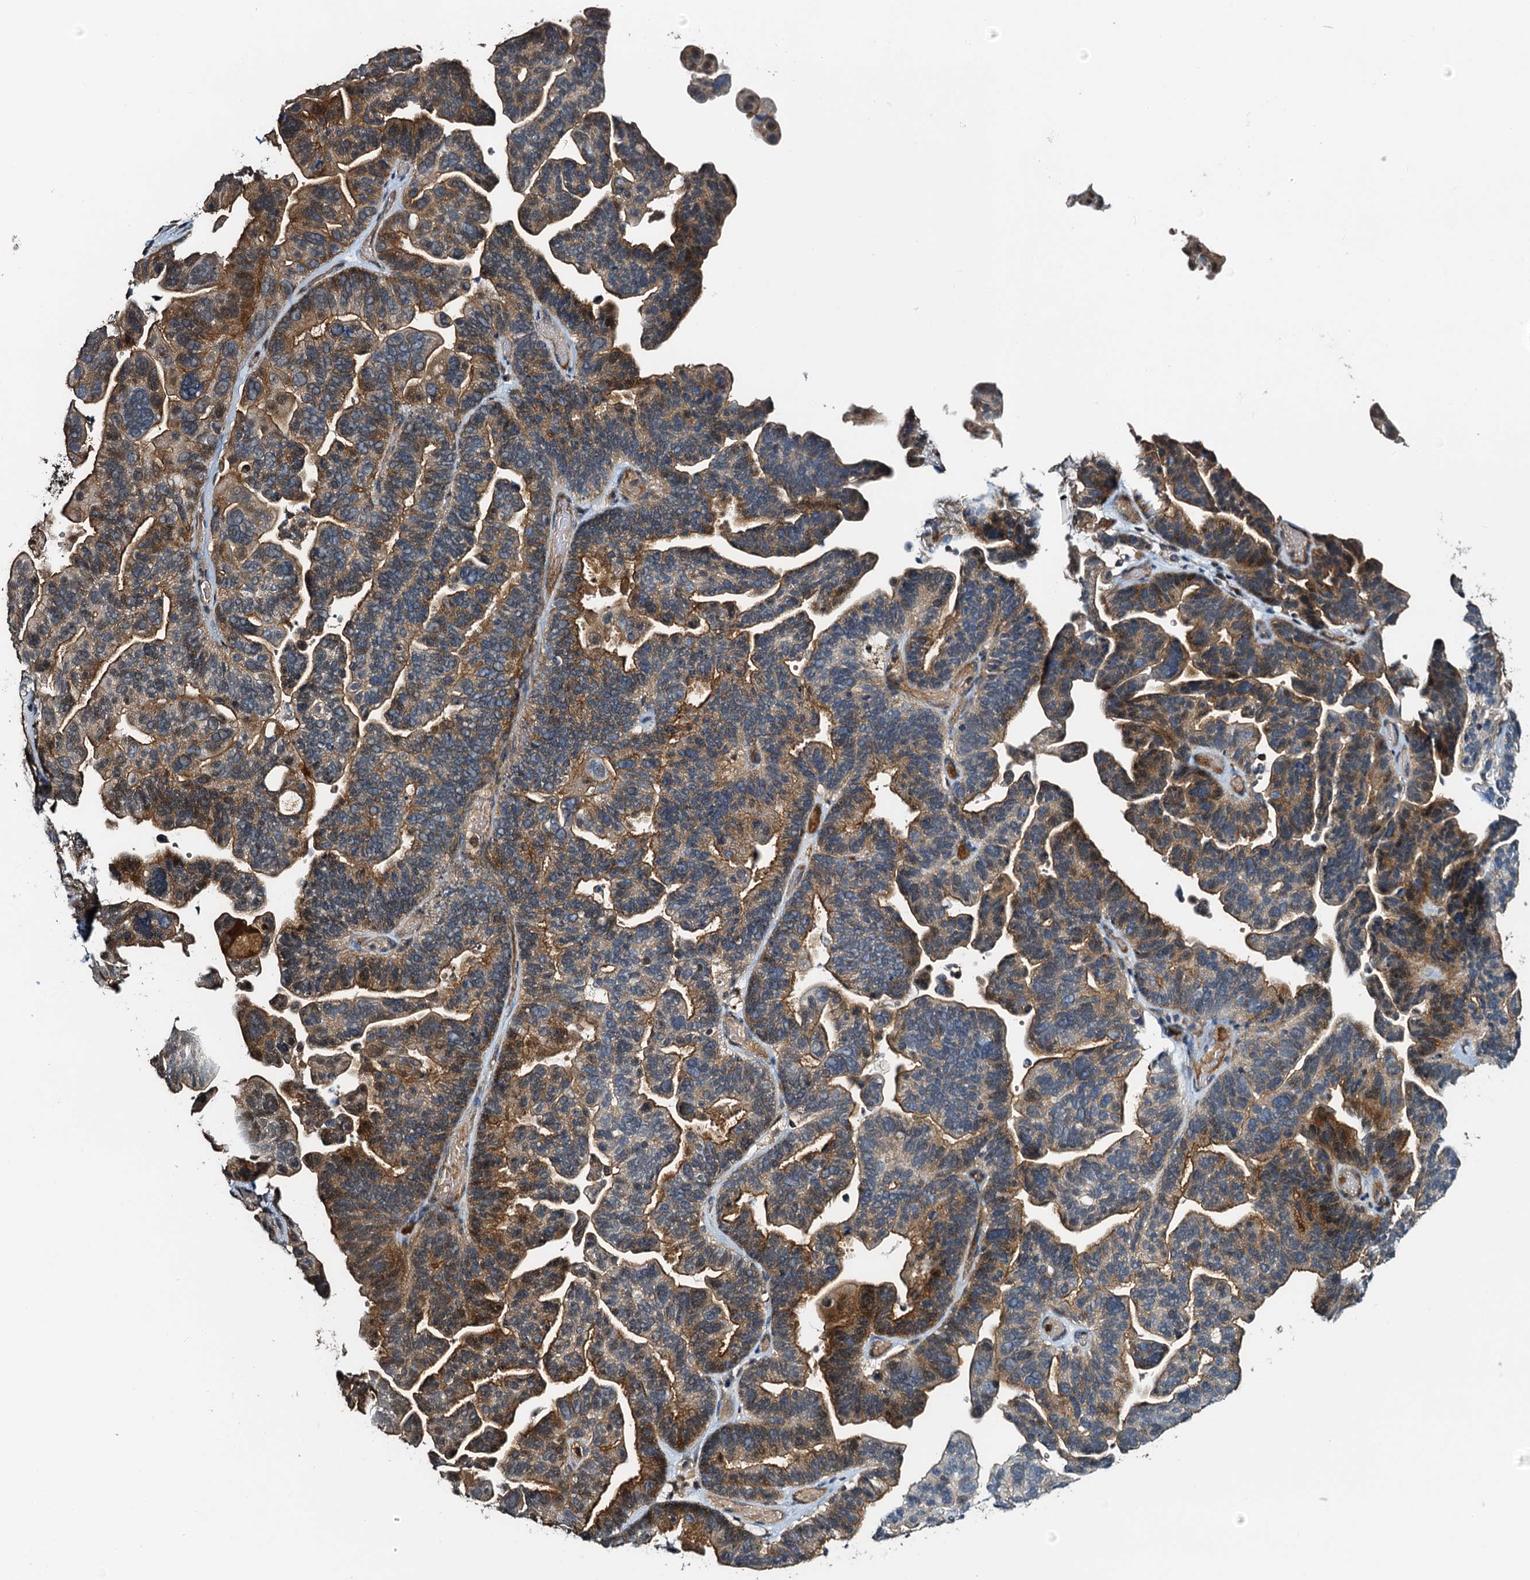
{"staining": {"intensity": "moderate", "quantity": "25%-75%", "location": "cytoplasmic/membranous"}, "tissue": "ovarian cancer", "cell_type": "Tumor cells", "image_type": "cancer", "snomed": [{"axis": "morphology", "description": "Cystadenocarcinoma, serous, NOS"}, {"axis": "topography", "description": "Ovary"}], "caption": "The immunohistochemical stain highlights moderate cytoplasmic/membranous positivity in tumor cells of serous cystadenocarcinoma (ovarian) tissue.", "gene": "DUOXA1", "patient": {"sex": "female", "age": 56}}